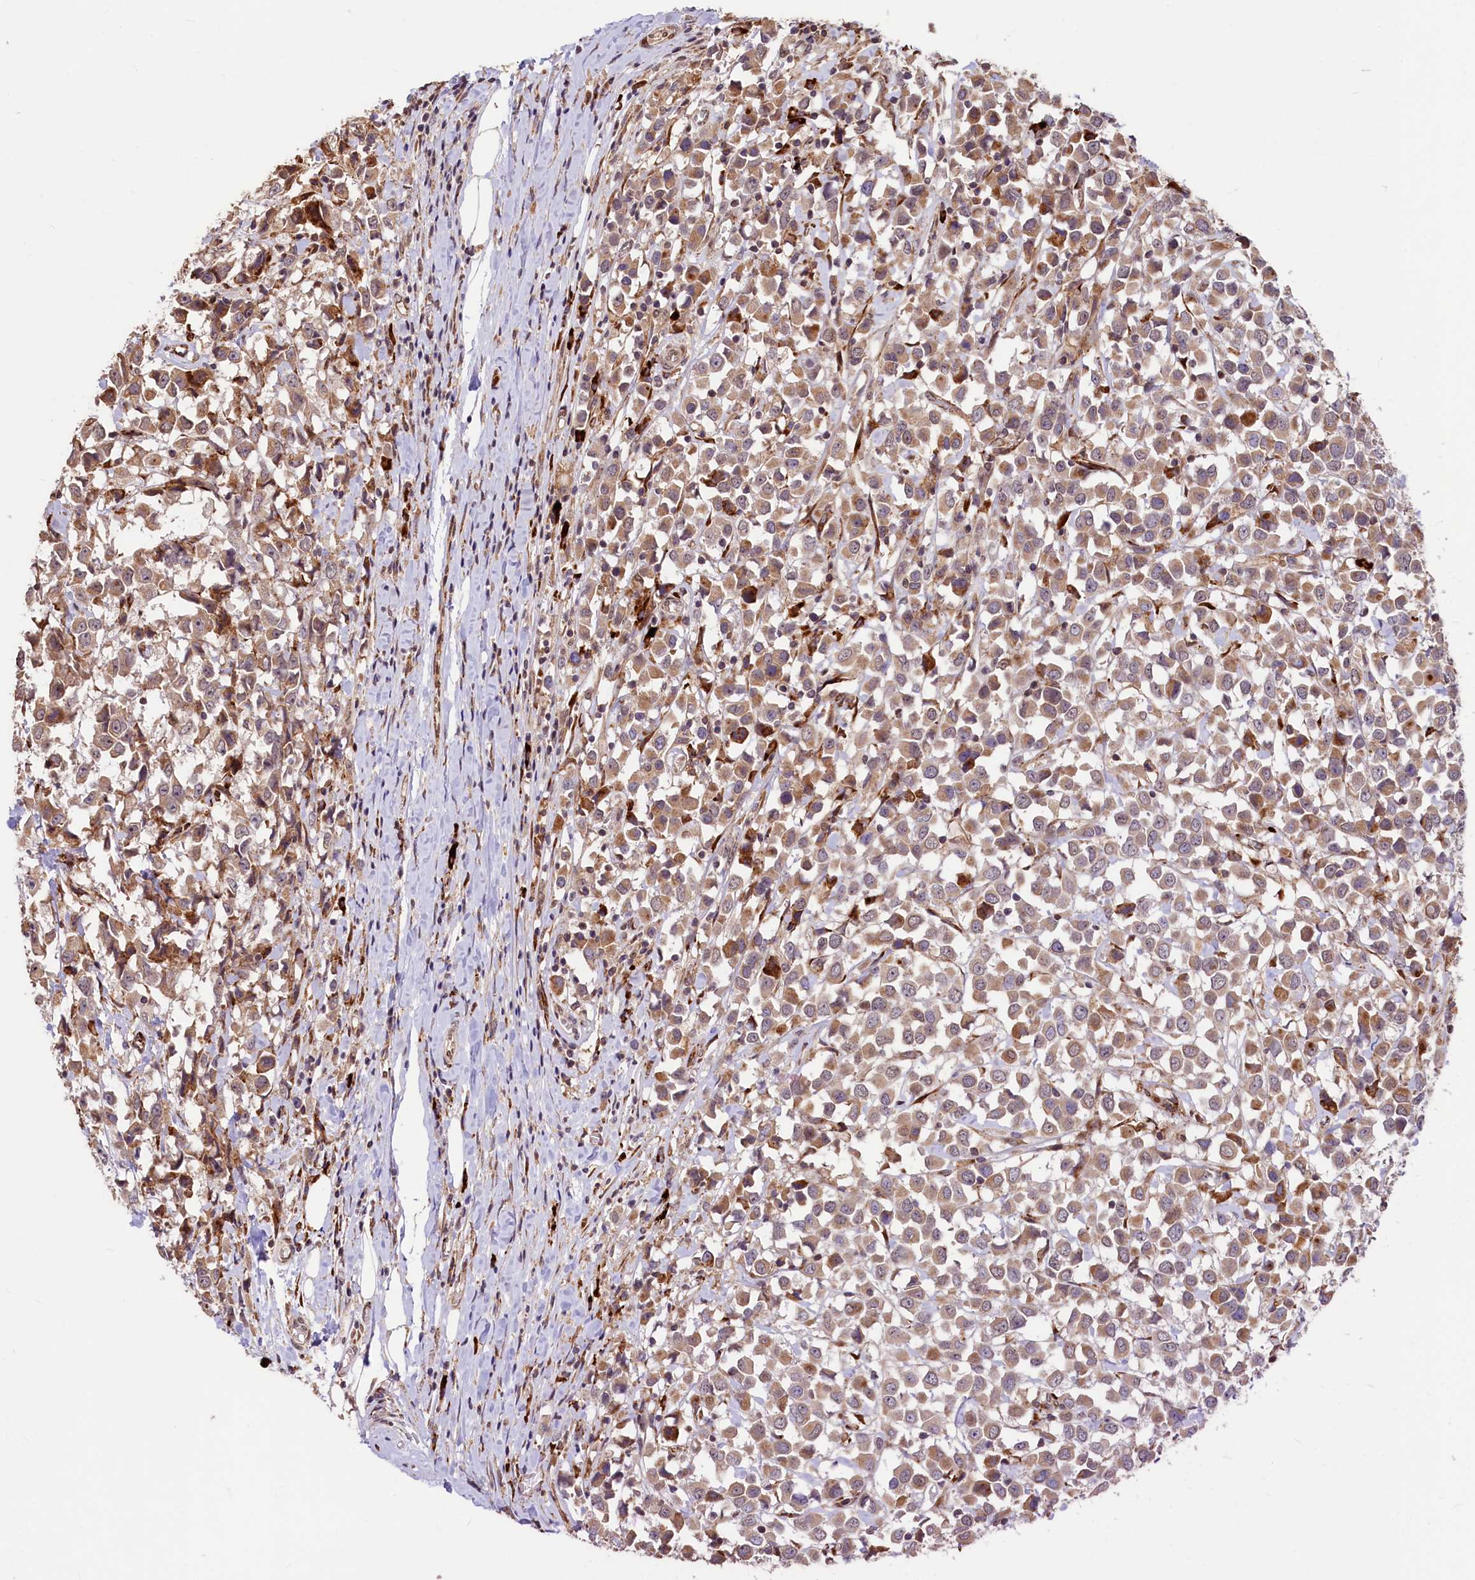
{"staining": {"intensity": "moderate", "quantity": ">75%", "location": "cytoplasmic/membranous"}, "tissue": "breast cancer", "cell_type": "Tumor cells", "image_type": "cancer", "snomed": [{"axis": "morphology", "description": "Duct carcinoma"}, {"axis": "topography", "description": "Breast"}], "caption": "A brown stain labels moderate cytoplasmic/membranous positivity of a protein in human breast invasive ductal carcinoma tumor cells. (DAB (3,3'-diaminobenzidine) IHC, brown staining for protein, blue staining for nuclei).", "gene": "C5orf15", "patient": {"sex": "female", "age": 61}}